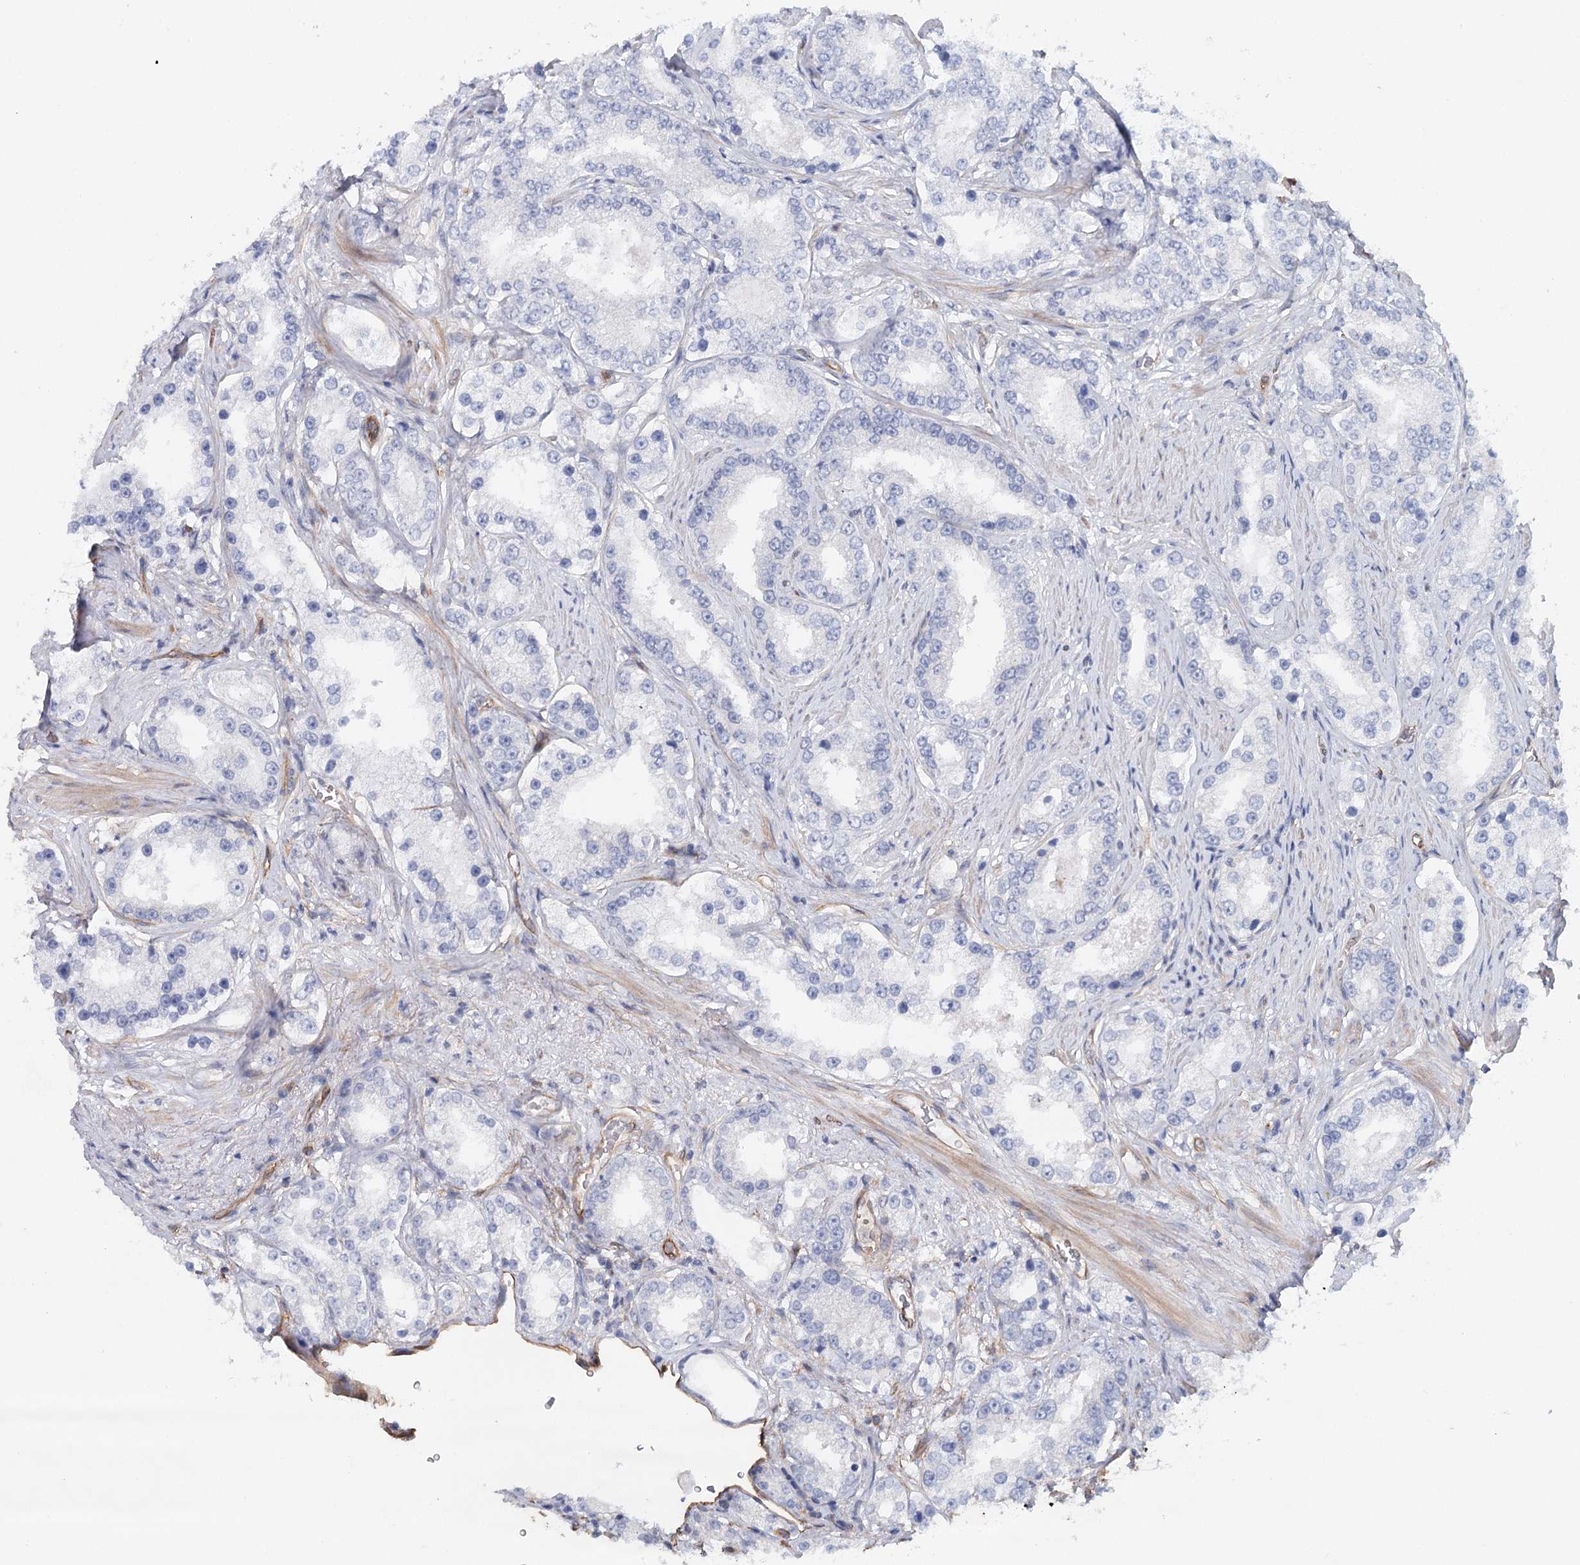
{"staining": {"intensity": "negative", "quantity": "none", "location": "none"}, "tissue": "prostate cancer", "cell_type": "Tumor cells", "image_type": "cancer", "snomed": [{"axis": "morphology", "description": "Normal tissue, NOS"}, {"axis": "morphology", "description": "Adenocarcinoma, High grade"}, {"axis": "topography", "description": "Prostate"}], "caption": "DAB (3,3'-diaminobenzidine) immunohistochemical staining of human adenocarcinoma (high-grade) (prostate) shows no significant staining in tumor cells. (IHC, brightfield microscopy, high magnification).", "gene": "SYNPO", "patient": {"sex": "male", "age": 83}}